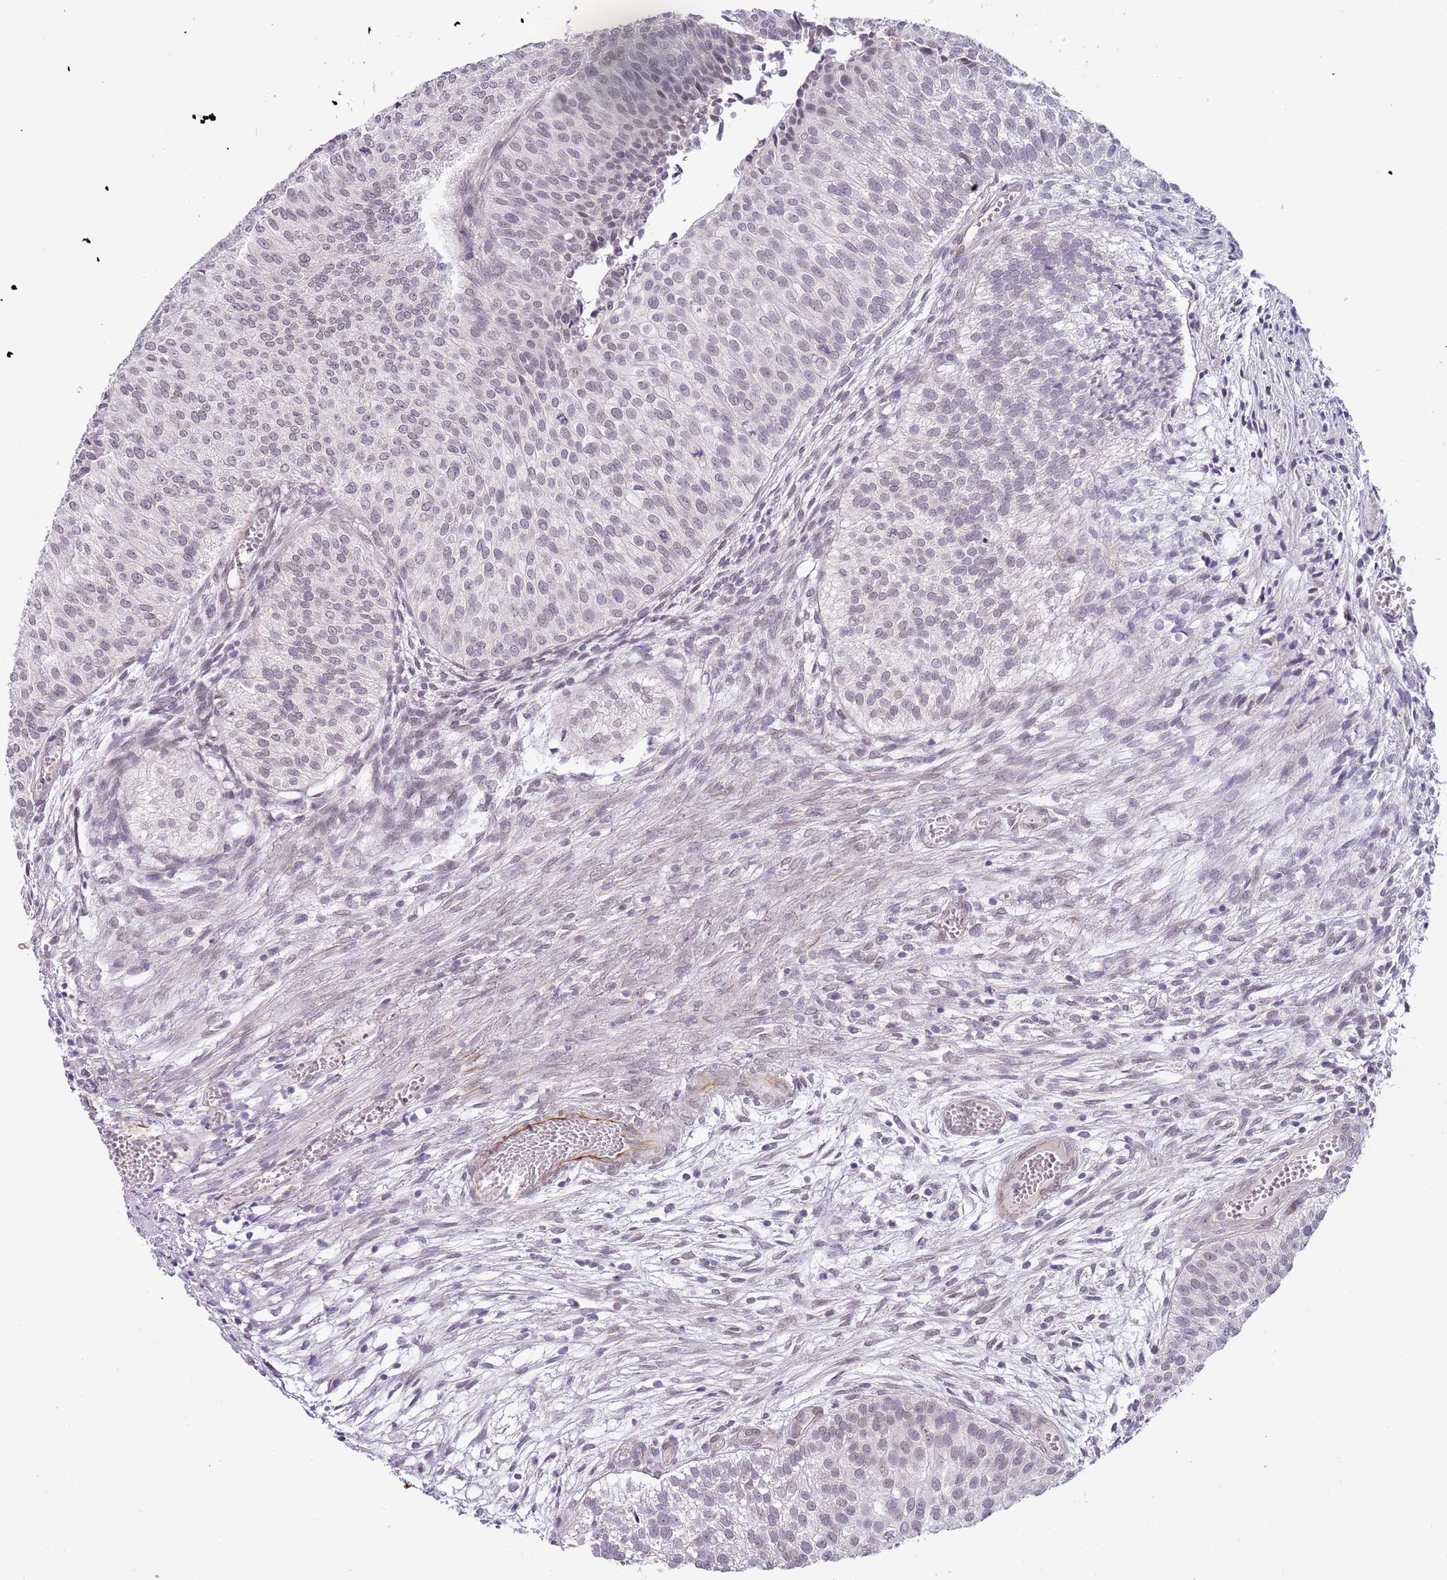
{"staining": {"intensity": "negative", "quantity": "none", "location": "none"}, "tissue": "urothelial cancer", "cell_type": "Tumor cells", "image_type": "cancer", "snomed": [{"axis": "morphology", "description": "Urothelial carcinoma, Low grade"}, {"axis": "topography", "description": "Urinary bladder"}], "caption": "IHC of low-grade urothelial carcinoma exhibits no expression in tumor cells.", "gene": "NBPF3", "patient": {"sex": "male", "age": 84}}